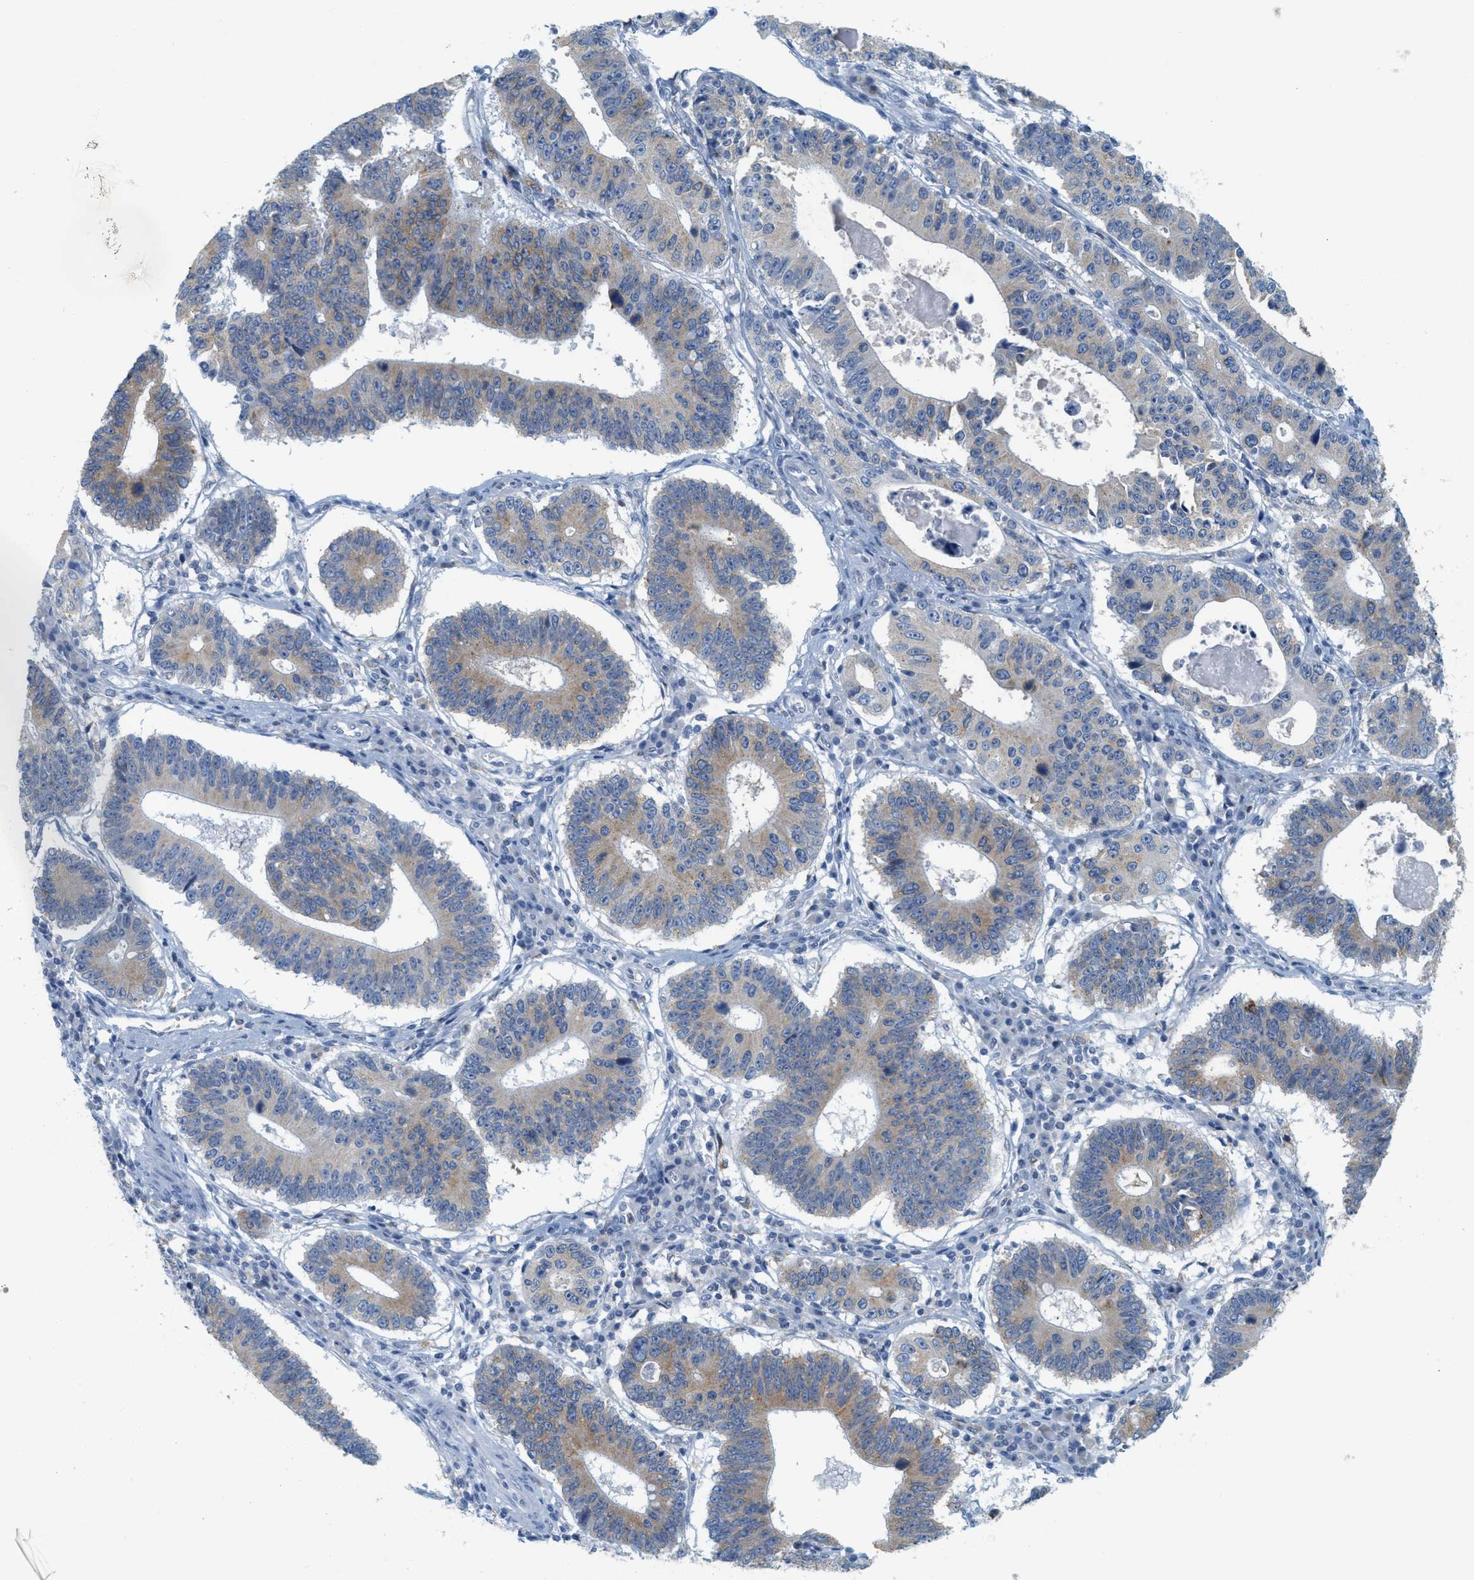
{"staining": {"intensity": "weak", "quantity": "<25%", "location": "cytoplasmic/membranous"}, "tissue": "stomach cancer", "cell_type": "Tumor cells", "image_type": "cancer", "snomed": [{"axis": "morphology", "description": "Adenocarcinoma, NOS"}, {"axis": "topography", "description": "Stomach"}], "caption": "The IHC photomicrograph has no significant staining in tumor cells of stomach adenocarcinoma tissue. (Immunohistochemistry, brightfield microscopy, high magnification).", "gene": "TEX264", "patient": {"sex": "male", "age": 59}}